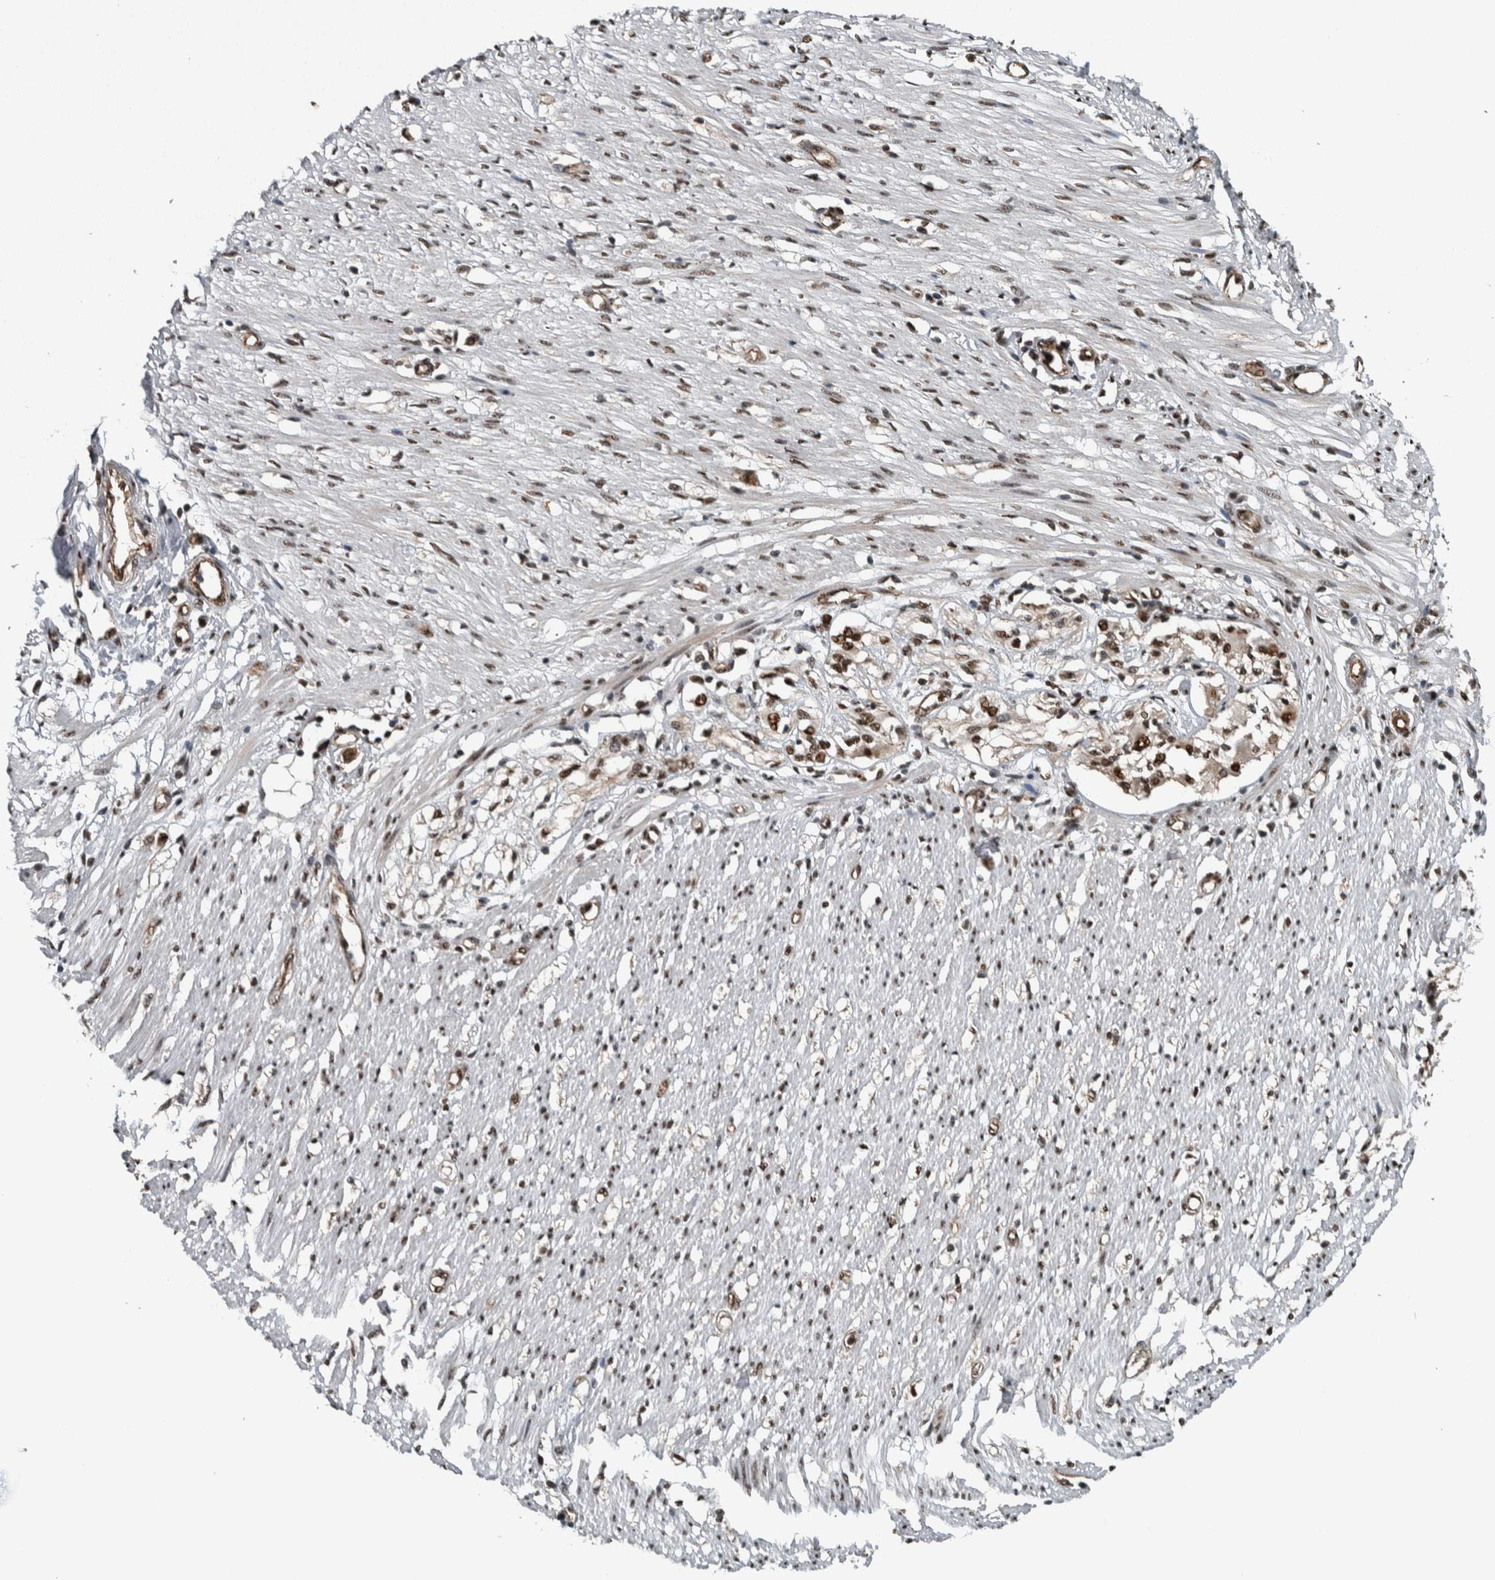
{"staining": {"intensity": "strong", "quantity": ">75%", "location": "nuclear"}, "tissue": "adipose tissue", "cell_type": "Adipocytes", "image_type": "normal", "snomed": [{"axis": "morphology", "description": "Normal tissue, NOS"}, {"axis": "morphology", "description": "Adenocarcinoma, NOS"}, {"axis": "topography", "description": "Colon"}, {"axis": "topography", "description": "Peripheral nerve tissue"}], "caption": "Brown immunohistochemical staining in unremarkable human adipose tissue demonstrates strong nuclear staining in approximately >75% of adipocytes.", "gene": "FAM135B", "patient": {"sex": "male", "age": 14}}